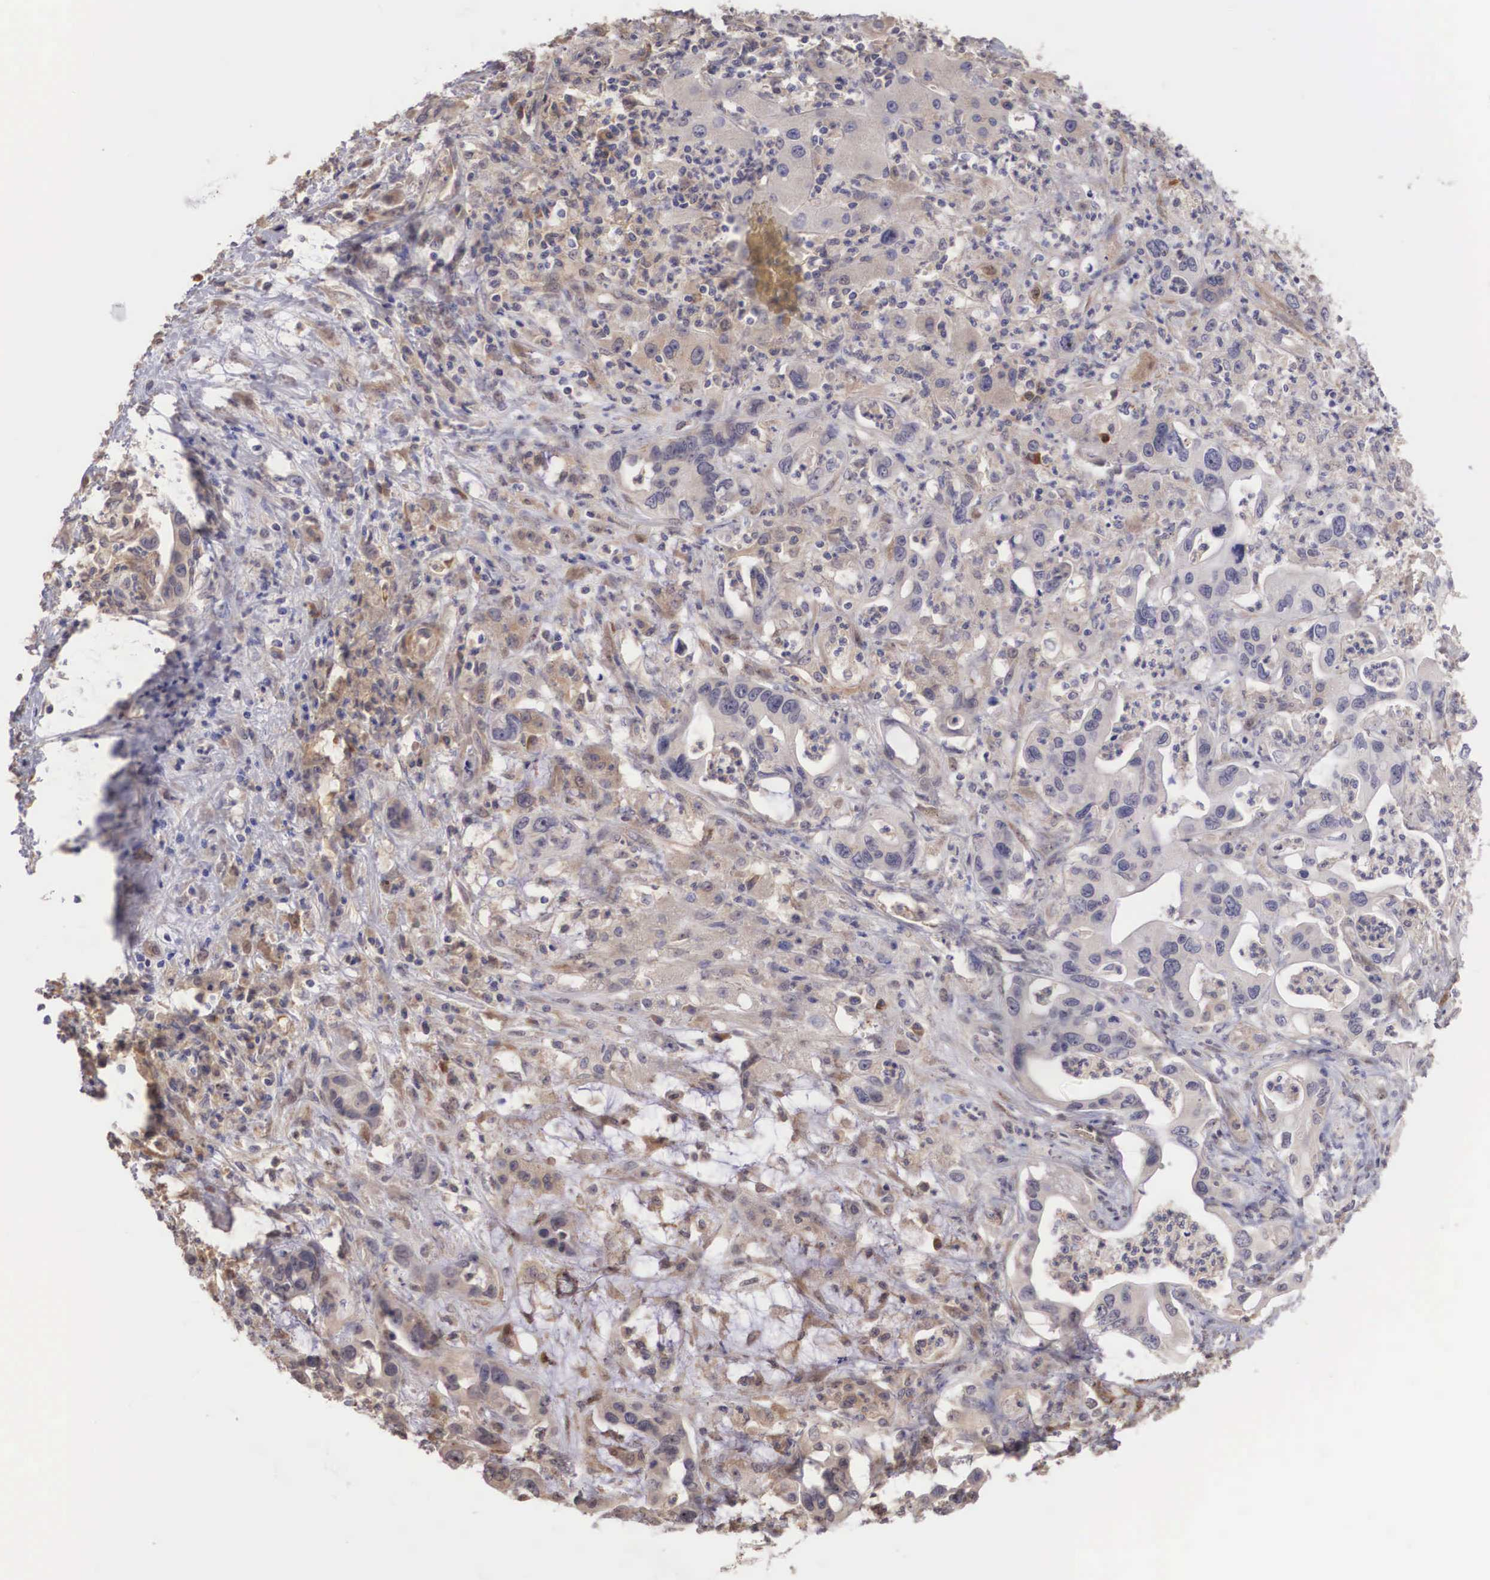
{"staining": {"intensity": "moderate", "quantity": ">75%", "location": "cytoplasmic/membranous,nuclear"}, "tissue": "liver cancer", "cell_type": "Tumor cells", "image_type": "cancer", "snomed": [{"axis": "morphology", "description": "Cholangiocarcinoma"}, {"axis": "topography", "description": "Liver"}], "caption": "Cholangiocarcinoma (liver) stained with DAB (3,3'-diaminobenzidine) immunohistochemistry reveals medium levels of moderate cytoplasmic/membranous and nuclear expression in approximately >75% of tumor cells.", "gene": "DNAJB7", "patient": {"sex": "female", "age": 65}}